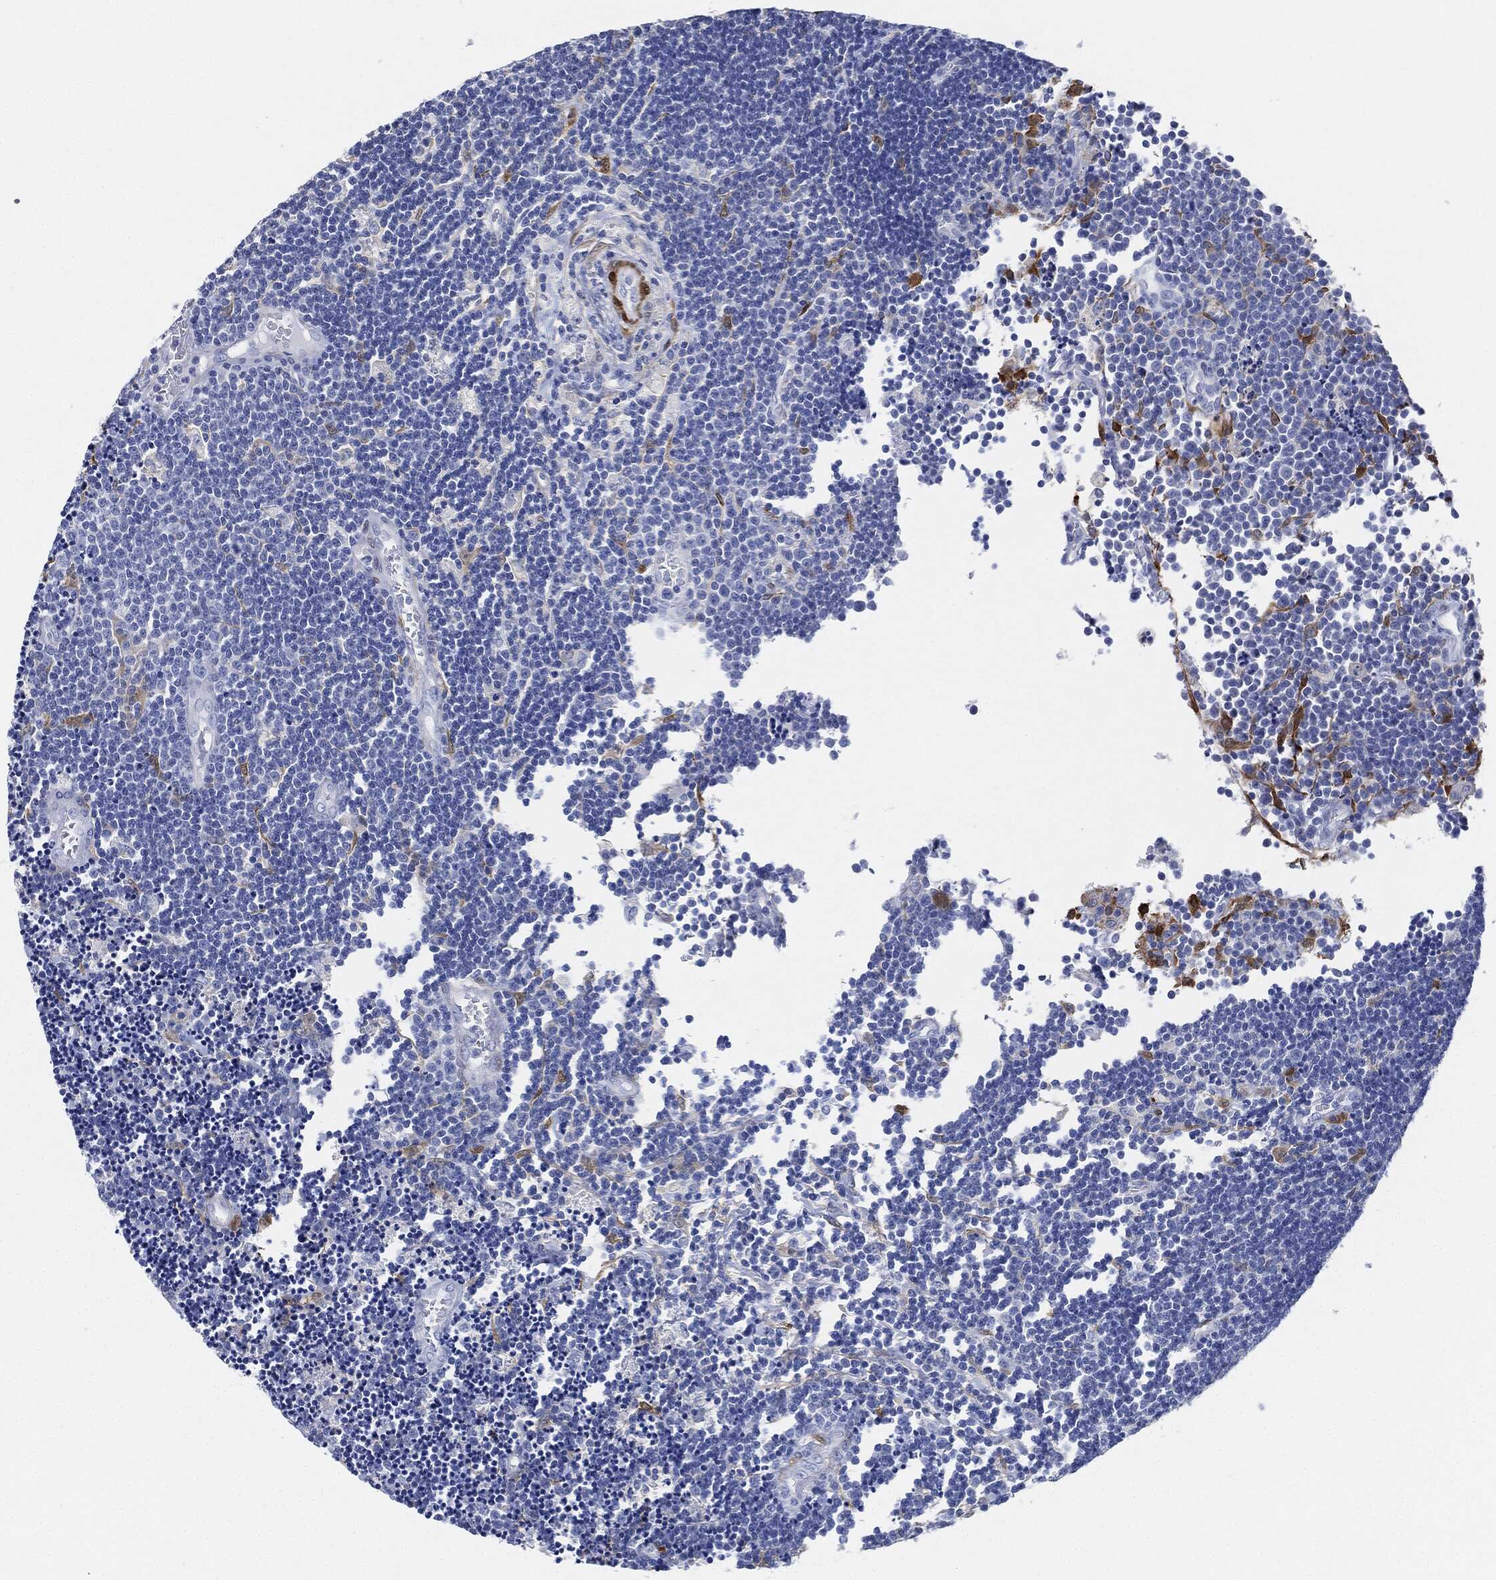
{"staining": {"intensity": "negative", "quantity": "none", "location": "none"}, "tissue": "lymphoma", "cell_type": "Tumor cells", "image_type": "cancer", "snomed": [{"axis": "morphology", "description": "Malignant lymphoma, non-Hodgkin's type, Low grade"}, {"axis": "topography", "description": "Brain"}], "caption": "This micrograph is of lymphoma stained with IHC to label a protein in brown with the nuclei are counter-stained blue. There is no positivity in tumor cells.", "gene": "TAGLN", "patient": {"sex": "female", "age": 66}}